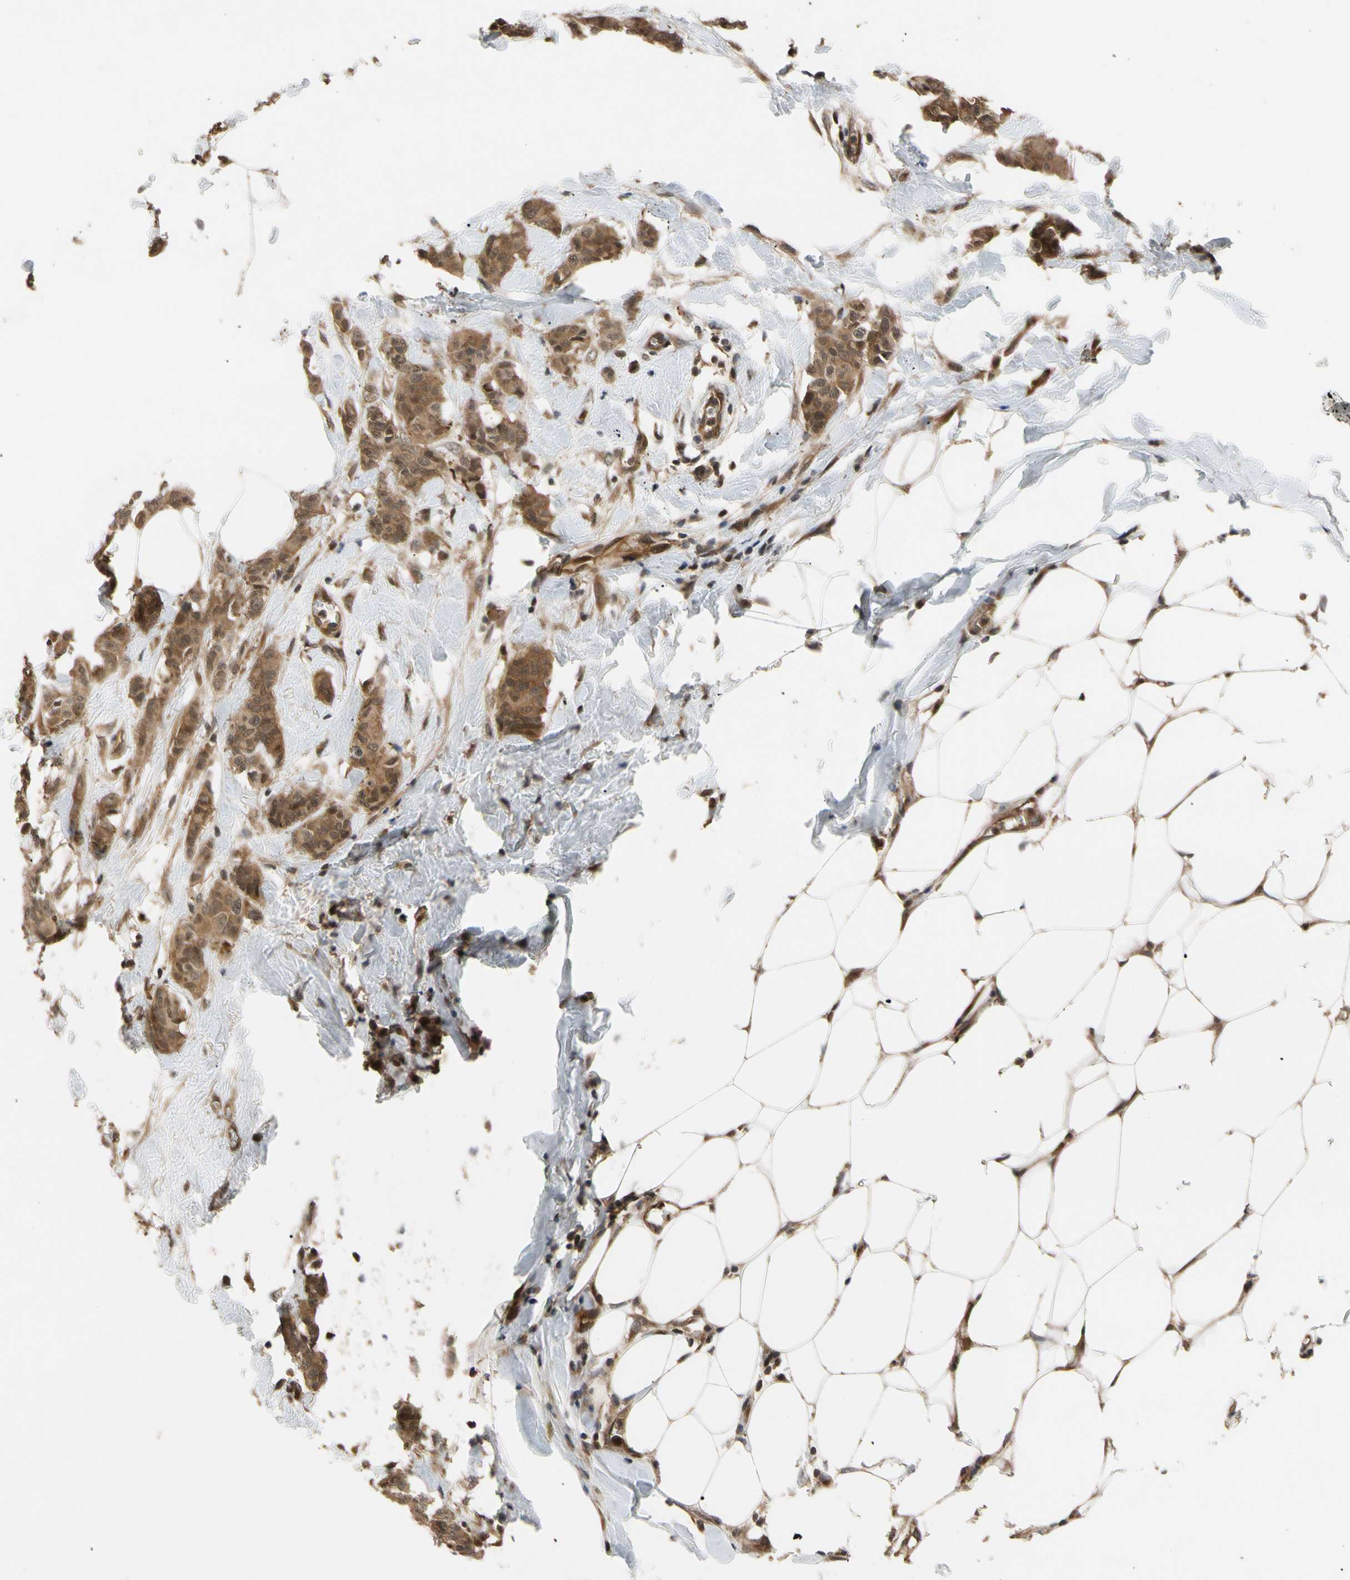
{"staining": {"intensity": "moderate", "quantity": ">75%", "location": "cytoplasmic/membranous"}, "tissue": "breast cancer", "cell_type": "Tumor cells", "image_type": "cancer", "snomed": [{"axis": "morphology", "description": "Normal tissue, NOS"}, {"axis": "morphology", "description": "Duct carcinoma"}, {"axis": "topography", "description": "Breast"}], "caption": "Breast cancer (intraductal carcinoma) tissue shows moderate cytoplasmic/membranous expression in approximately >75% of tumor cells, visualized by immunohistochemistry. Nuclei are stained in blue.", "gene": "CYTIP", "patient": {"sex": "female", "age": 40}}